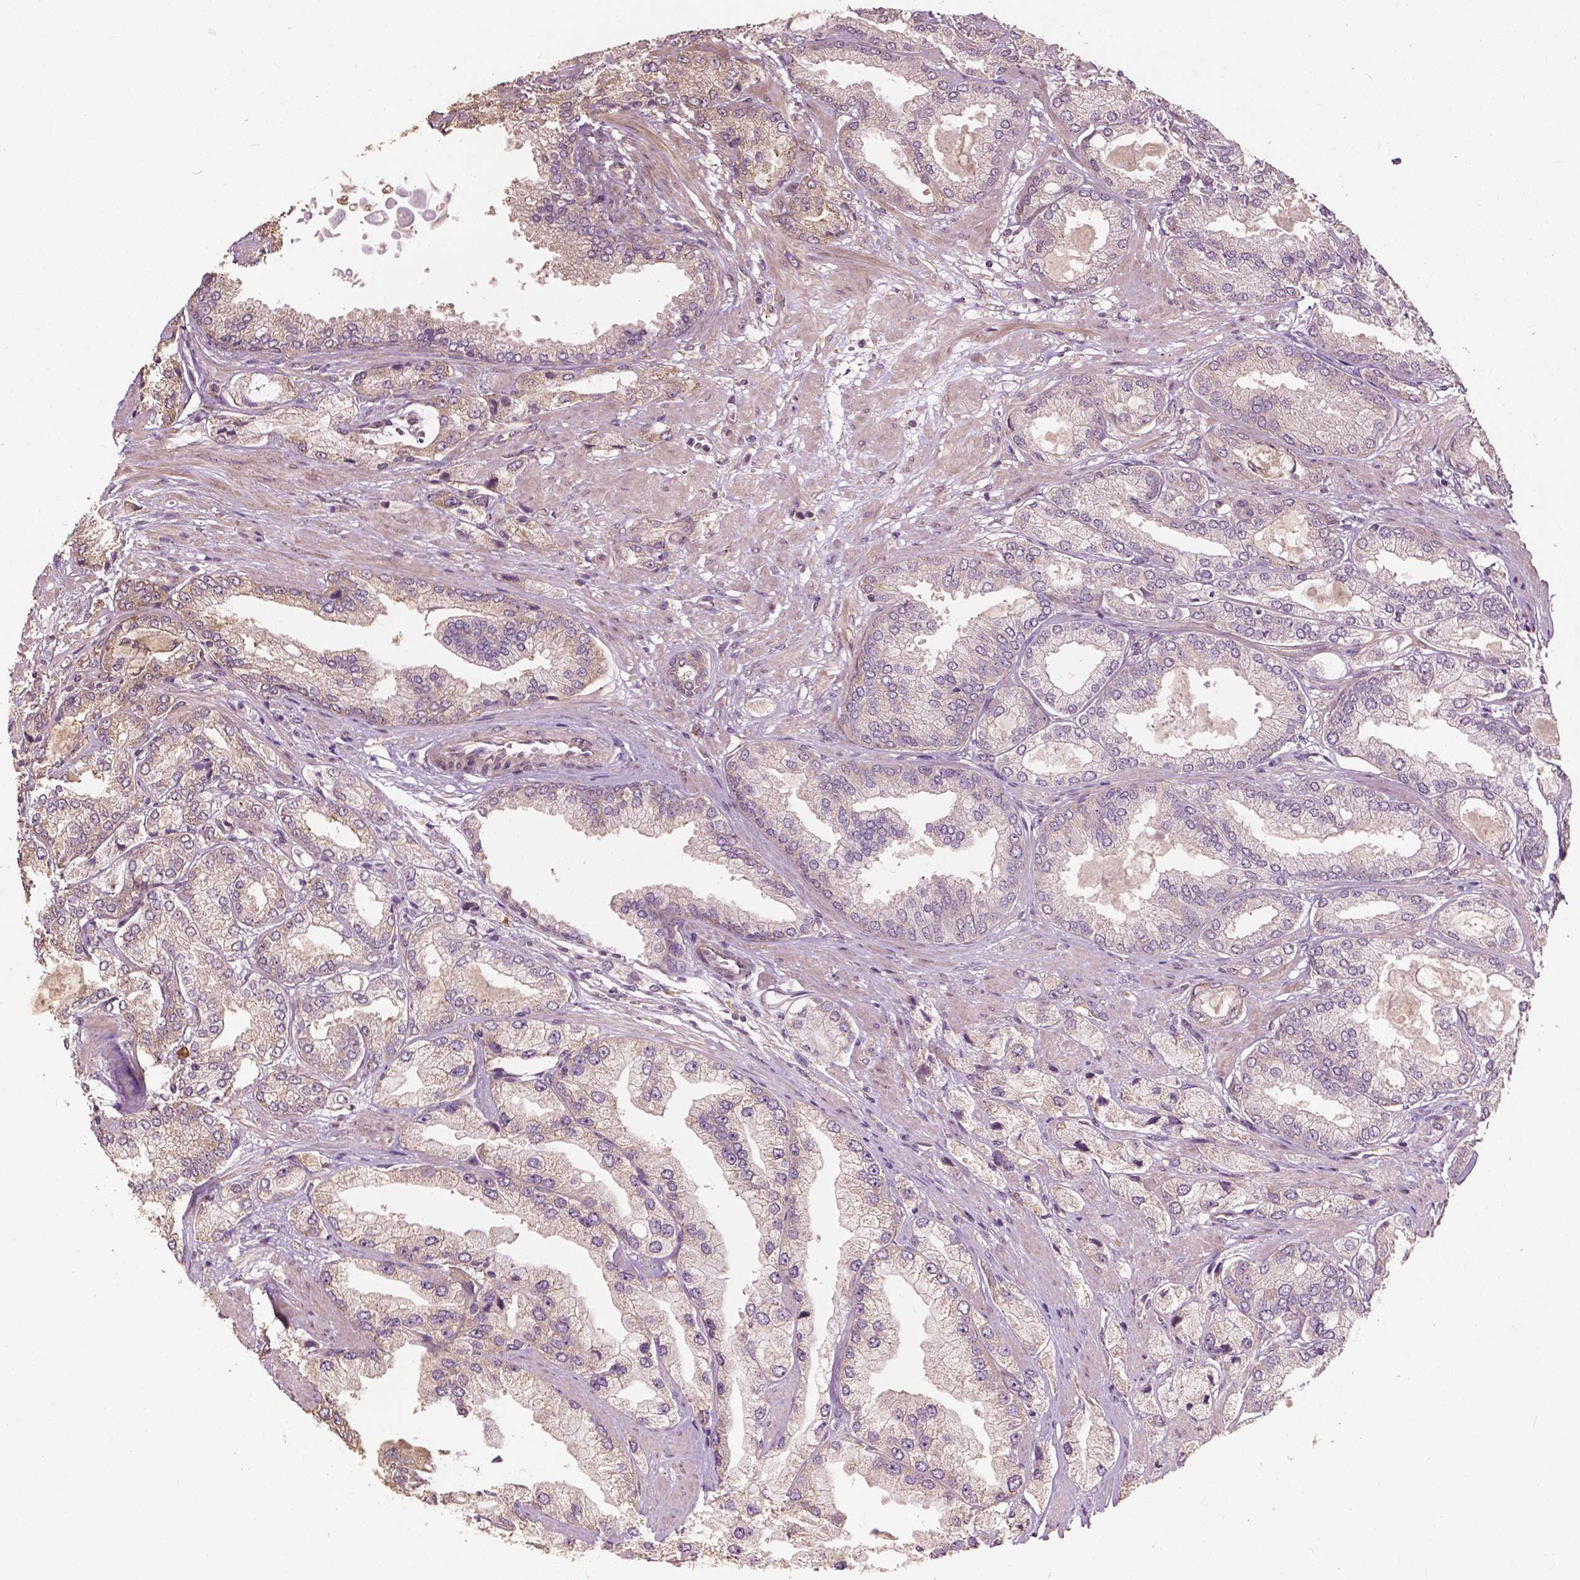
{"staining": {"intensity": "weak", "quantity": "<25%", "location": "cytoplasmic/membranous"}, "tissue": "prostate cancer", "cell_type": "Tumor cells", "image_type": "cancer", "snomed": [{"axis": "morphology", "description": "Adenocarcinoma, High grade"}, {"axis": "topography", "description": "Prostate"}], "caption": "This is an immunohistochemistry histopathology image of human prostate cancer (high-grade adenocarcinoma). There is no positivity in tumor cells.", "gene": "G3BP1", "patient": {"sex": "male", "age": 68}}